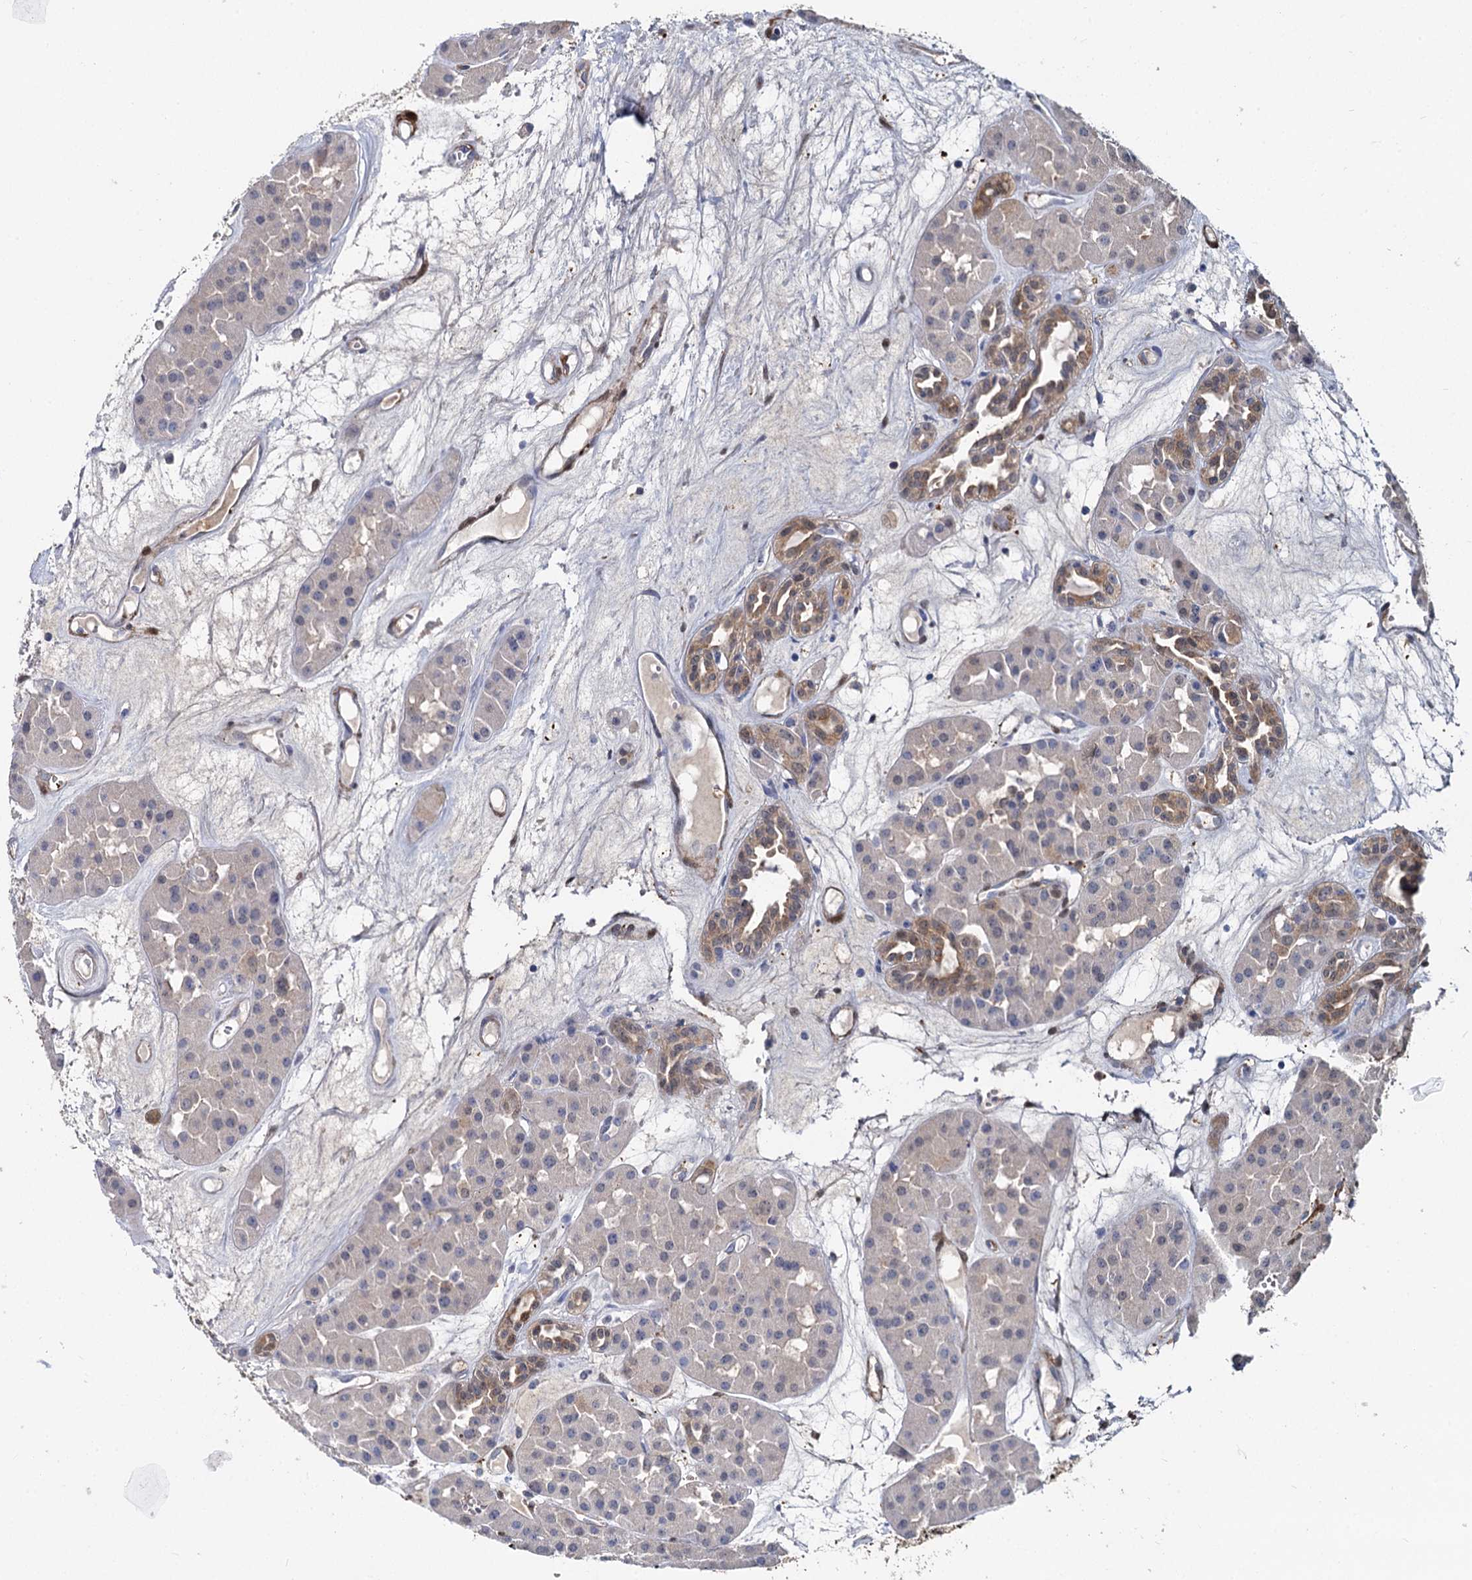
{"staining": {"intensity": "moderate", "quantity": "<25%", "location": "cytoplasmic/membranous"}, "tissue": "renal cancer", "cell_type": "Tumor cells", "image_type": "cancer", "snomed": [{"axis": "morphology", "description": "Carcinoma, NOS"}, {"axis": "topography", "description": "Kidney"}], "caption": "The photomicrograph exhibits staining of renal carcinoma, revealing moderate cytoplasmic/membranous protein expression (brown color) within tumor cells. The protein is shown in brown color, while the nuclei are stained blue.", "gene": "GSTM3", "patient": {"sex": "female", "age": 75}}